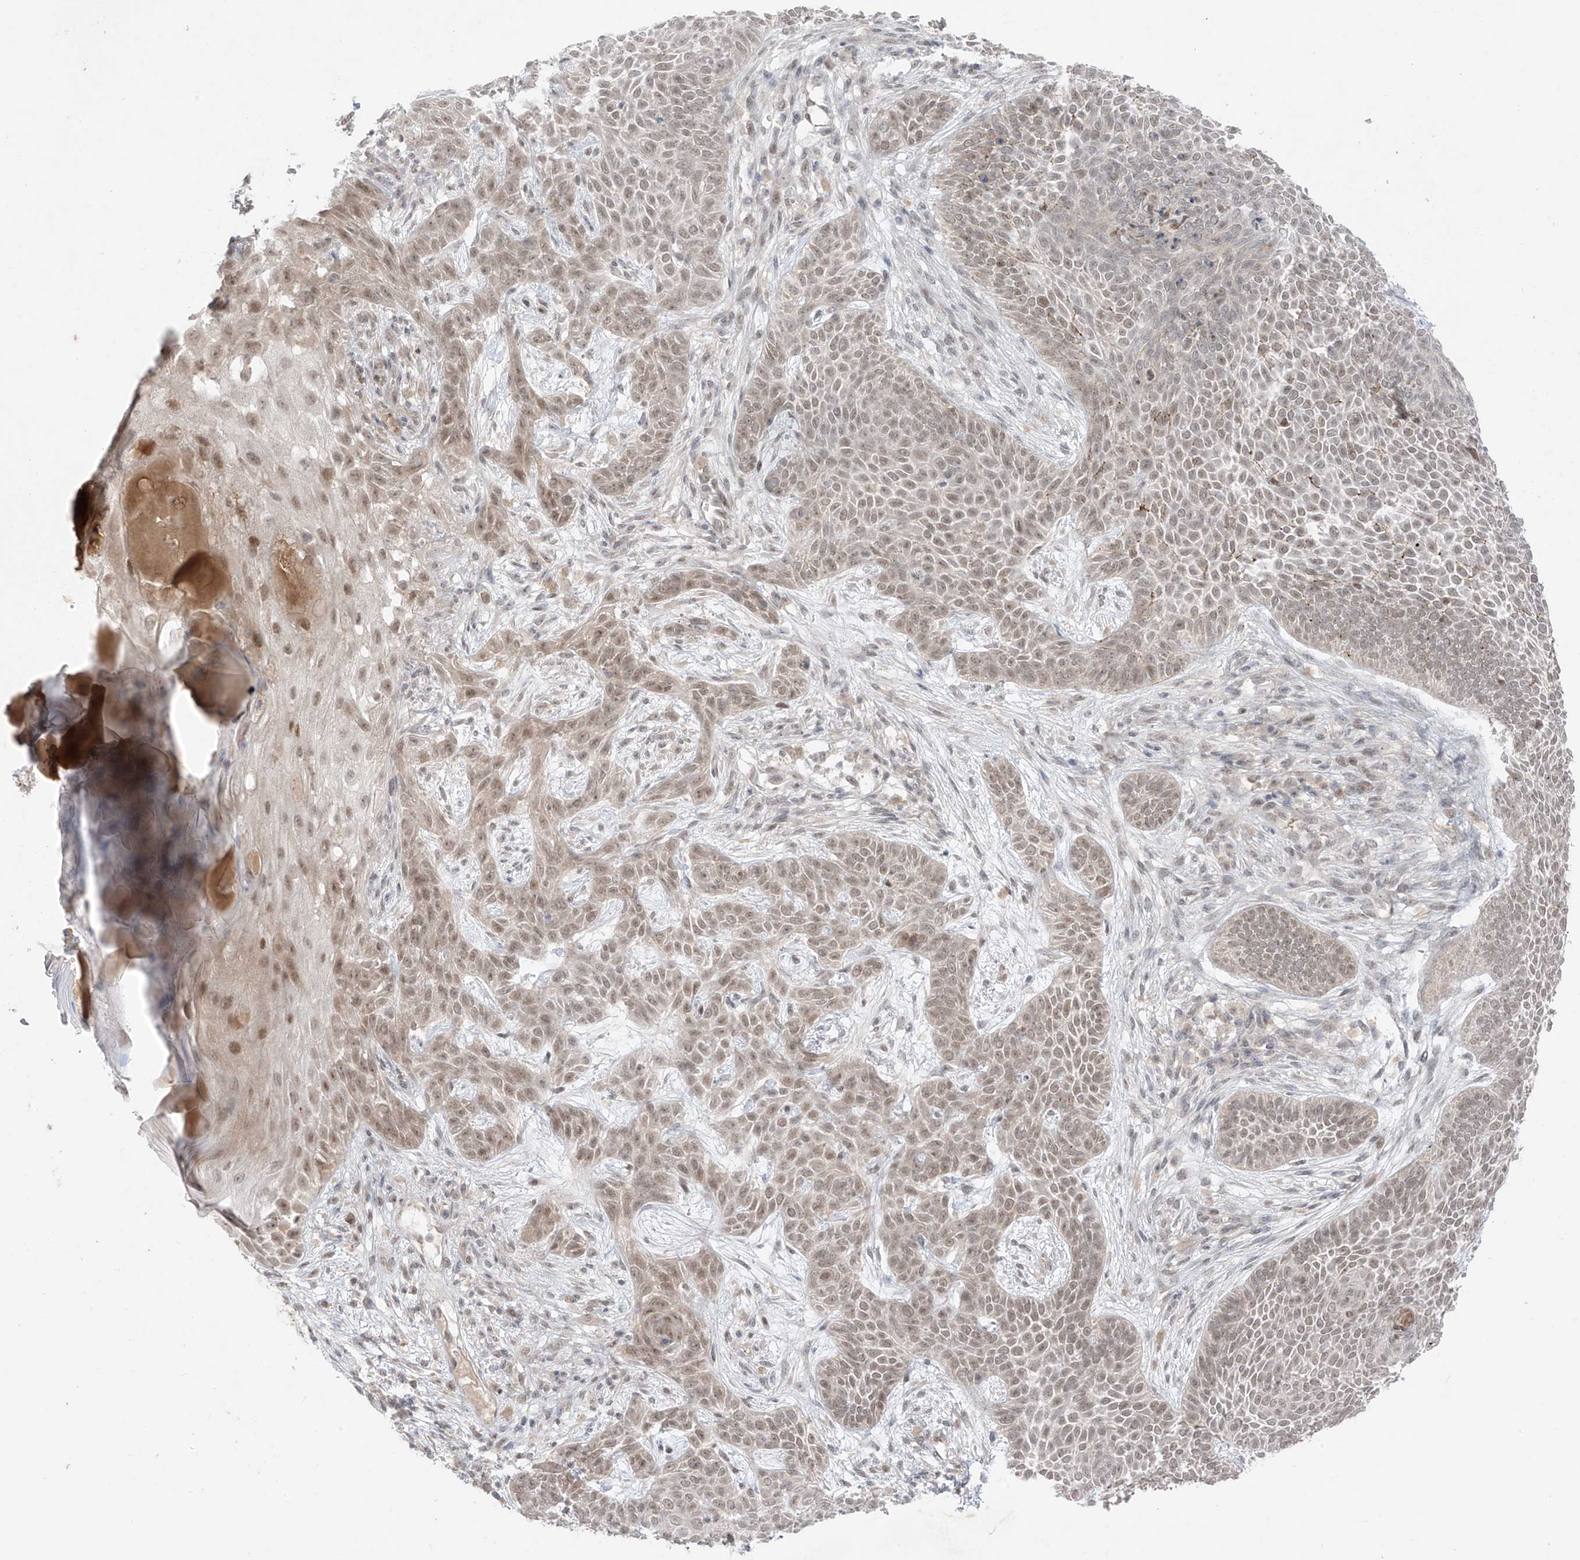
{"staining": {"intensity": "weak", "quantity": ">75%", "location": "nuclear"}, "tissue": "skin cancer", "cell_type": "Tumor cells", "image_type": "cancer", "snomed": [{"axis": "morphology", "description": "Basal cell carcinoma"}, {"axis": "topography", "description": "Skin"}], "caption": "The photomicrograph displays a brown stain indicating the presence of a protein in the nuclear of tumor cells in skin basal cell carcinoma. Using DAB (3,3'-diaminobenzidine) (brown) and hematoxylin (blue) stains, captured at high magnification using brightfield microscopy.", "gene": "OGT", "patient": {"sex": "male", "age": 85}}